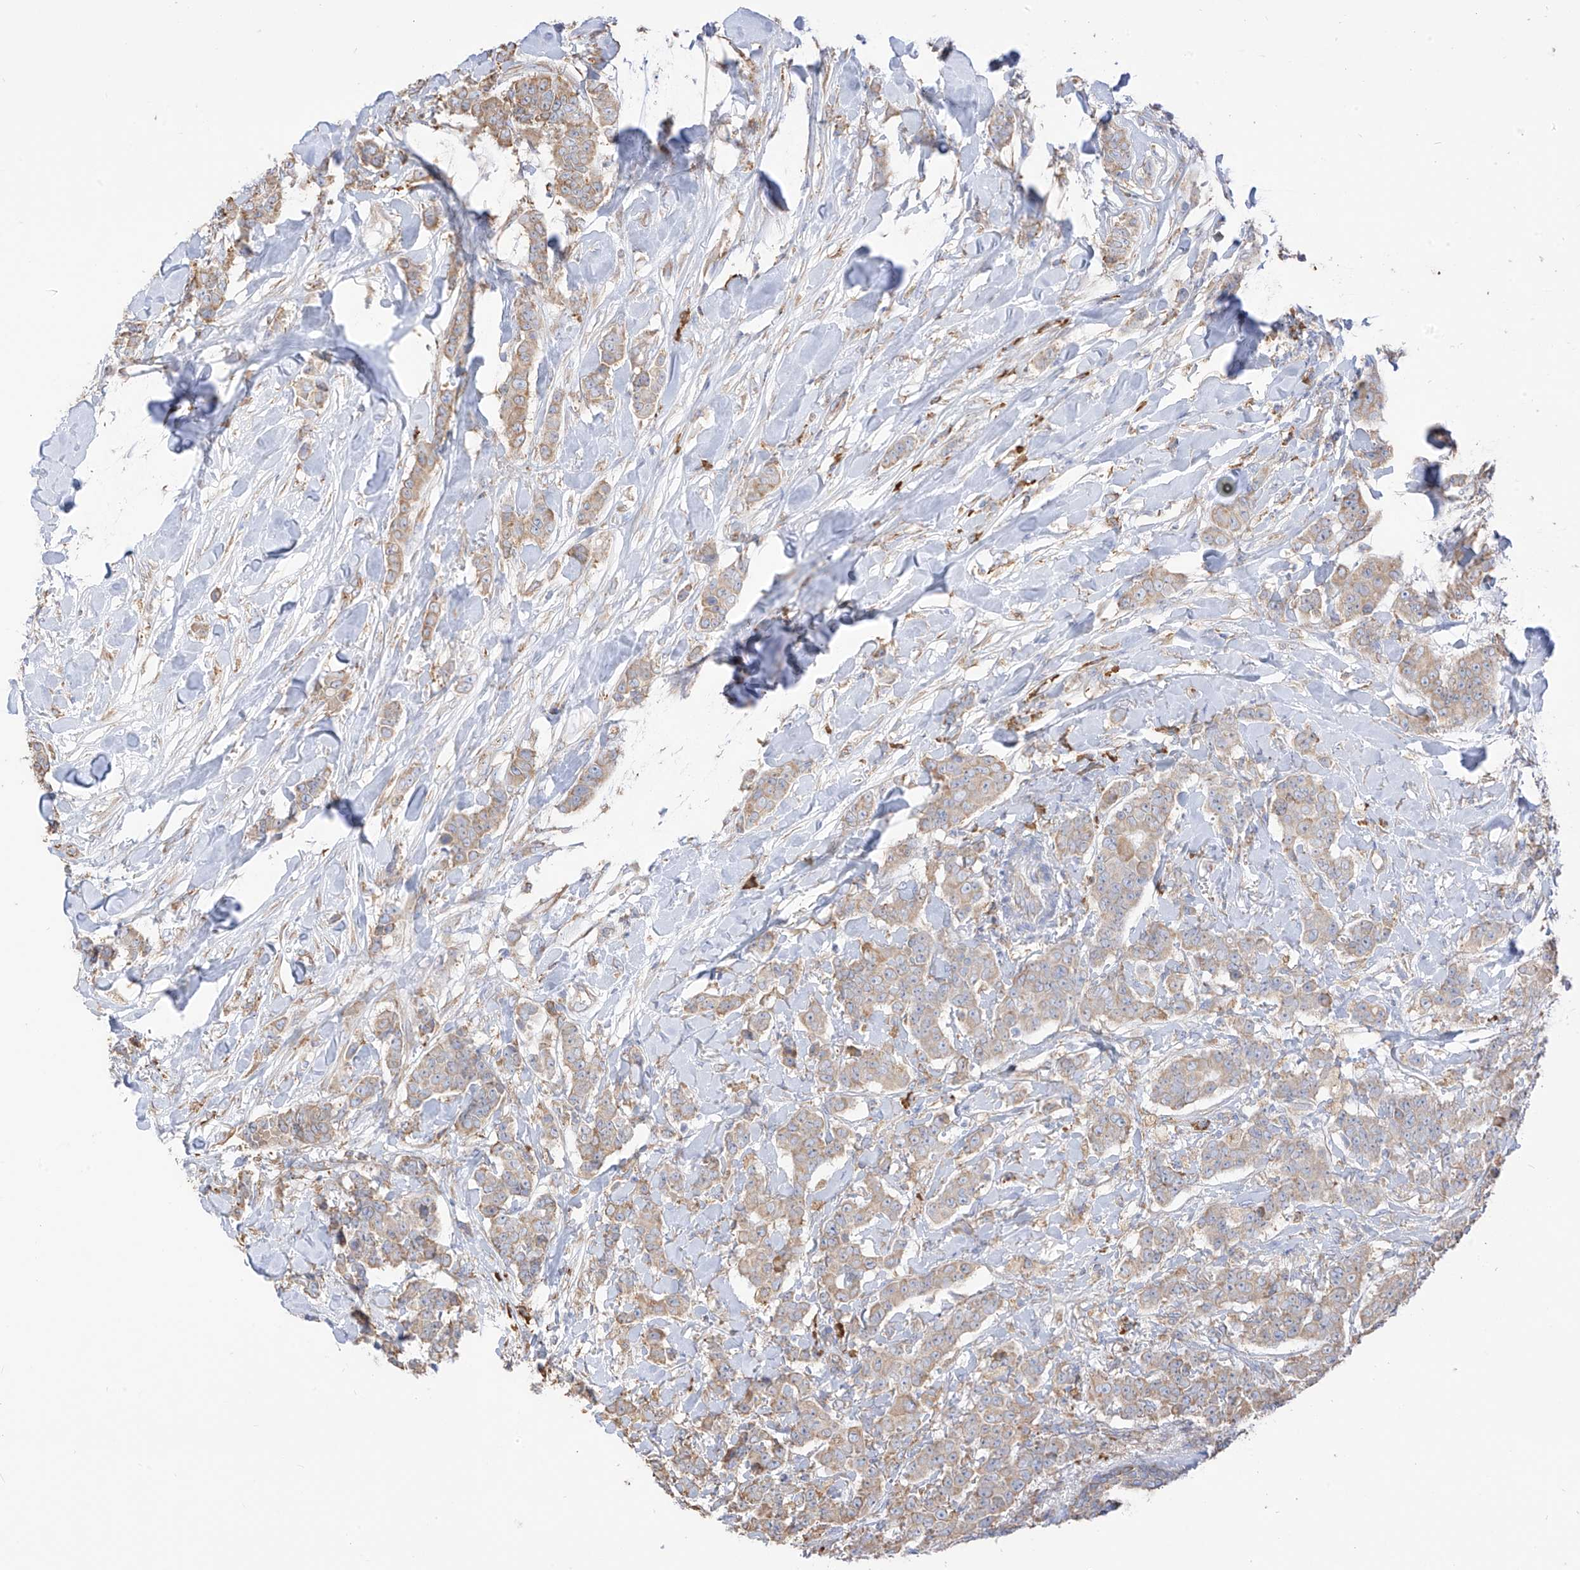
{"staining": {"intensity": "moderate", "quantity": "25%-75%", "location": "cytoplasmic/membranous"}, "tissue": "breast cancer", "cell_type": "Tumor cells", "image_type": "cancer", "snomed": [{"axis": "morphology", "description": "Duct carcinoma"}, {"axis": "topography", "description": "Breast"}], "caption": "Breast cancer was stained to show a protein in brown. There is medium levels of moderate cytoplasmic/membranous staining in approximately 25%-75% of tumor cells. (Stains: DAB in brown, nuclei in blue, Microscopy: brightfield microscopy at high magnification).", "gene": "PDIA6", "patient": {"sex": "female", "age": 40}}